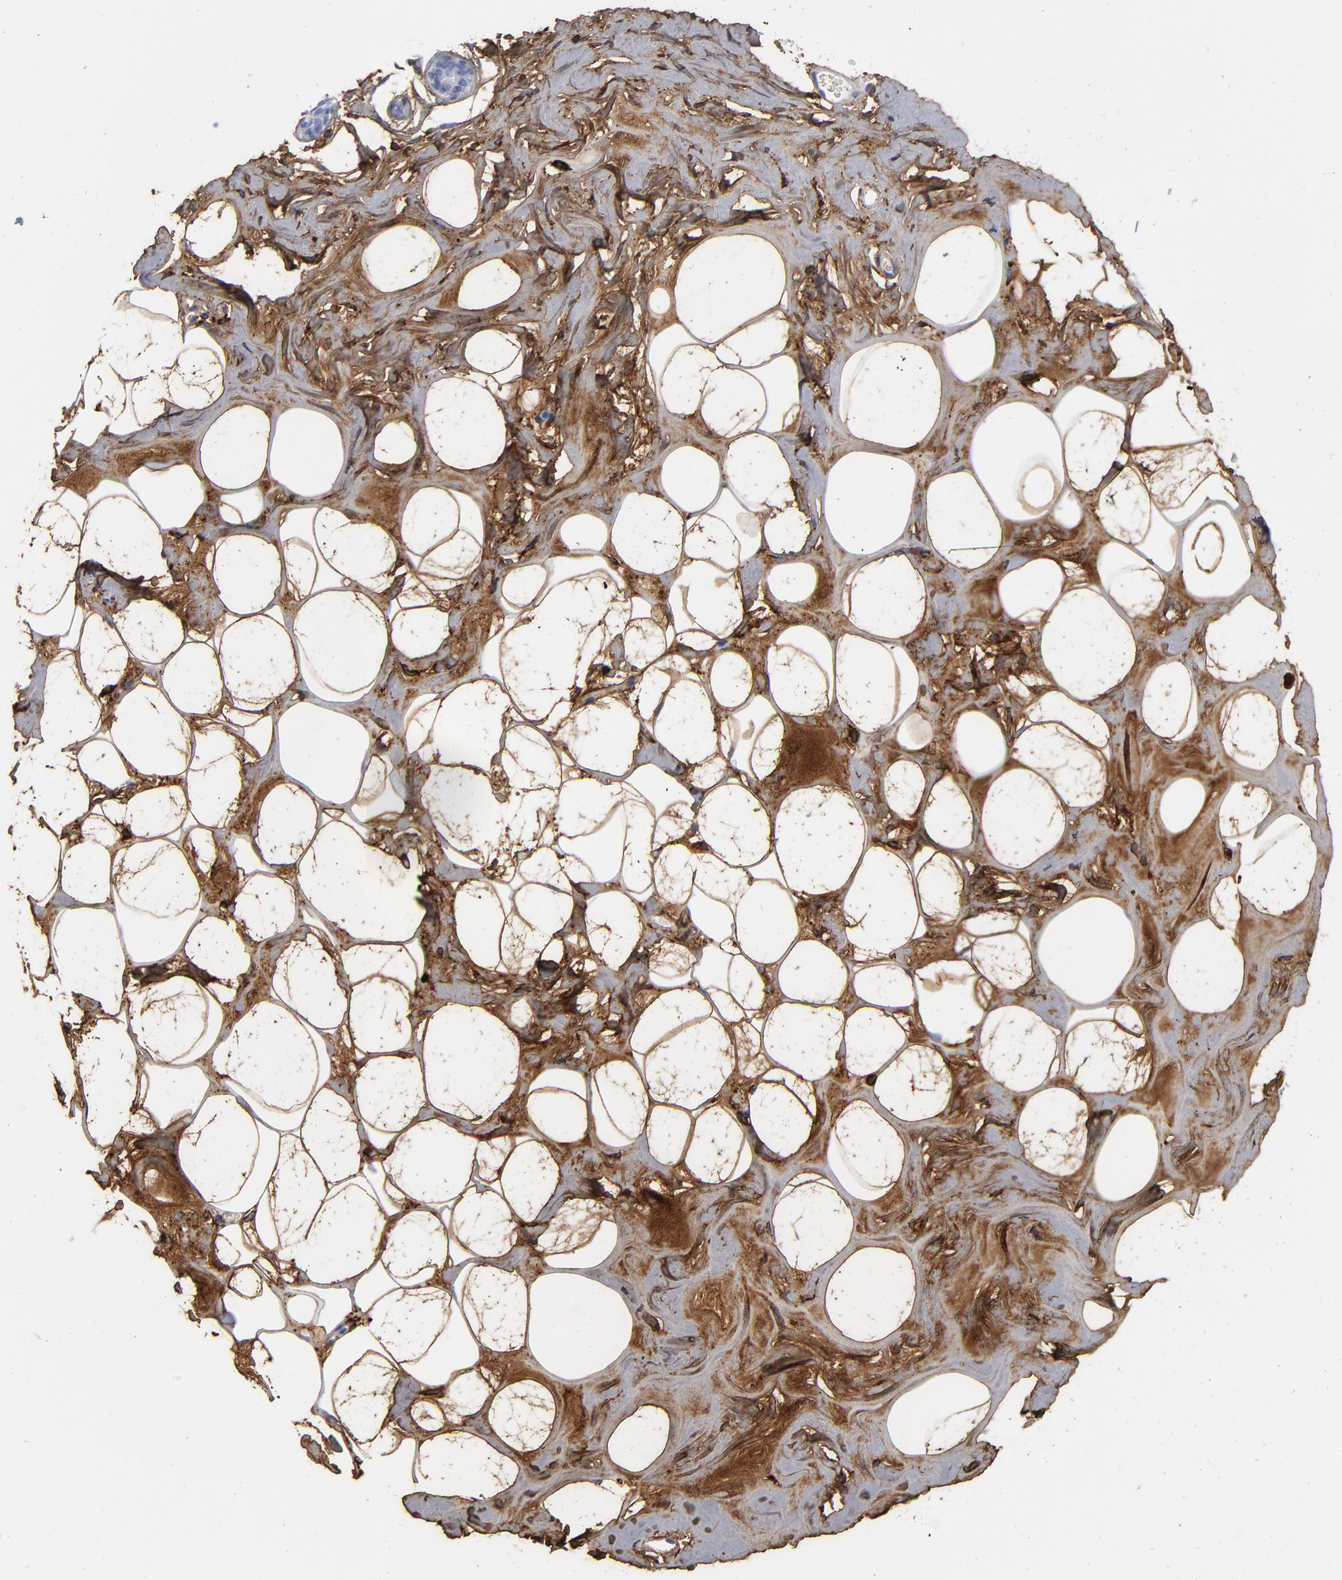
{"staining": {"intensity": "moderate", "quantity": ">75%", "location": "cytoplasmic/membranous"}, "tissue": "breast", "cell_type": "Adipocytes", "image_type": "normal", "snomed": [{"axis": "morphology", "description": "Normal tissue, NOS"}, {"axis": "morphology", "description": "Fibrosis, NOS"}, {"axis": "topography", "description": "Breast"}], "caption": "Adipocytes show medium levels of moderate cytoplasmic/membranous staining in about >75% of cells in unremarkable human breast. The protein is stained brown, and the nuclei are stained in blue (DAB IHC with brightfield microscopy, high magnification).", "gene": "DCN", "patient": {"sex": "female", "age": 39}}